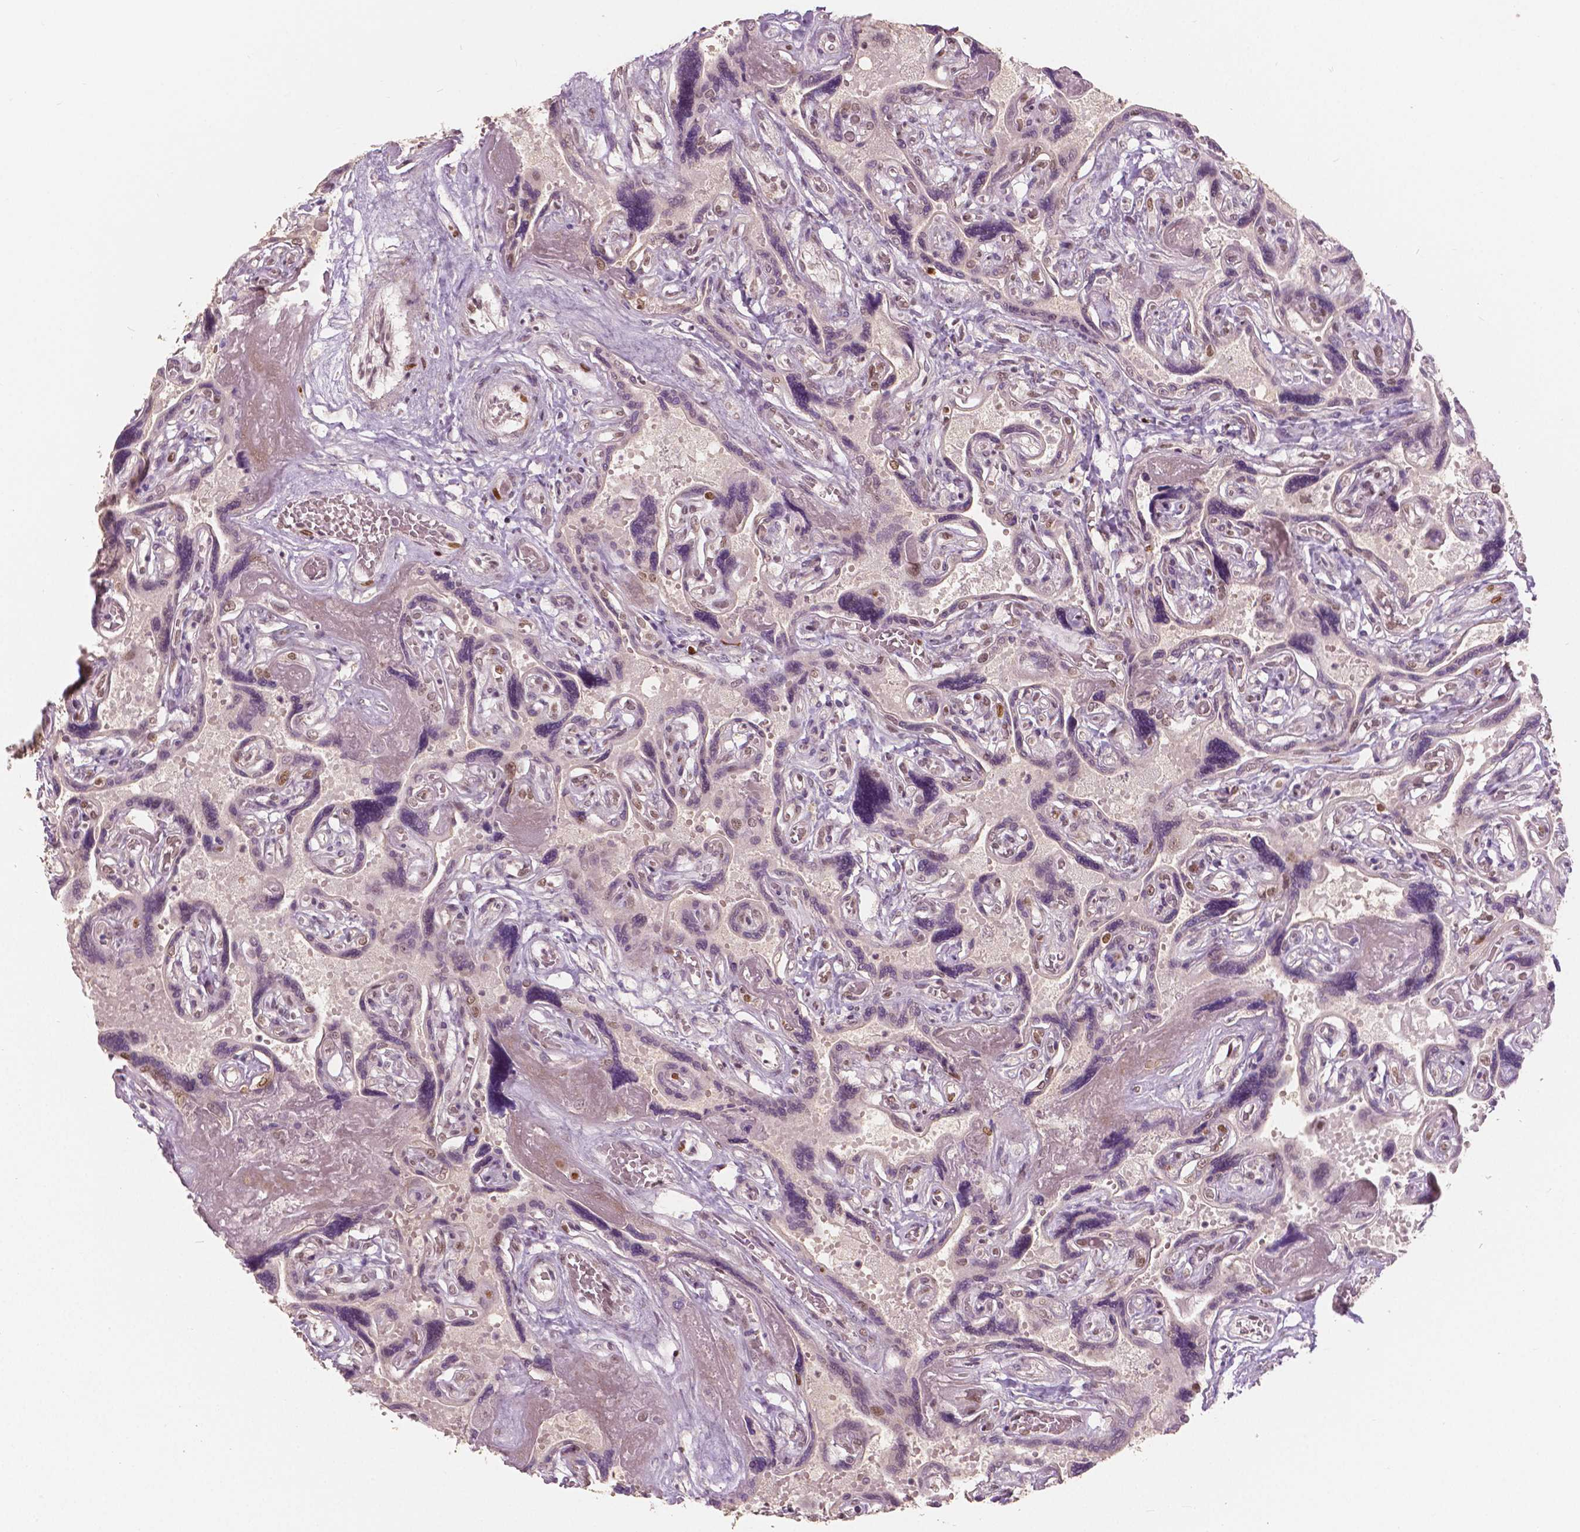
{"staining": {"intensity": "moderate", "quantity": "25%-75%", "location": "nuclear"}, "tissue": "placenta", "cell_type": "Decidual cells", "image_type": "normal", "snomed": [{"axis": "morphology", "description": "Normal tissue, NOS"}, {"axis": "topography", "description": "Placenta"}], "caption": "This is an image of immunohistochemistry (IHC) staining of unremarkable placenta, which shows moderate staining in the nuclear of decidual cells.", "gene": "NSD2", "patient": {"sex": "female", "age": 32}}